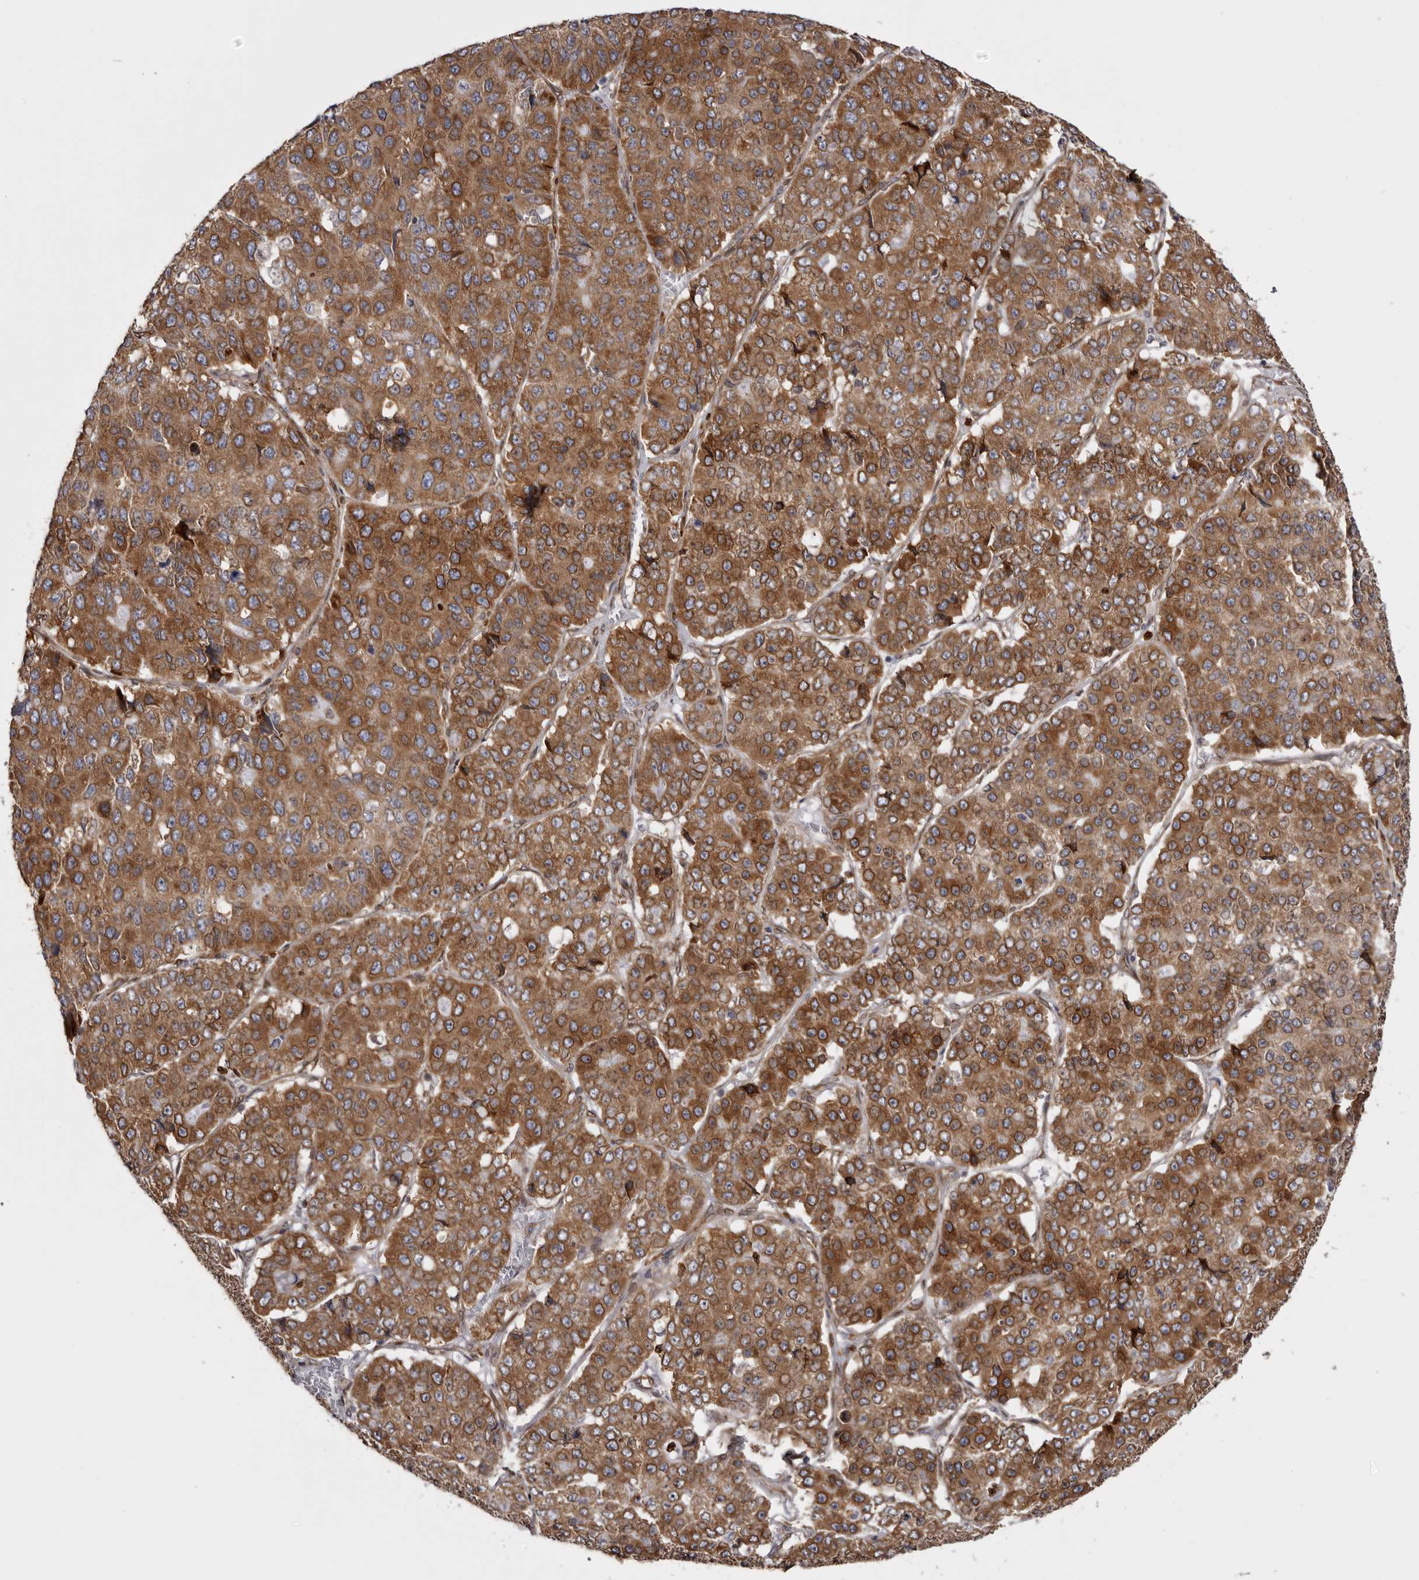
{"staining": {"intensity": "moderate", "quantity": ">75%", "location": "cytoplasmic/membranous"}, "tissue": "pancreatic cancer", "cell_type": "Tumor cells", "image_type": "cancer", "snomed": [{"axis": "morphology", "description": "Adenocarcinoma, NOS"}, {"axis": "topography", "description": "Pancreas"}], "caption": "Immunohistochemical staining of human pancreatic cancer reveals medium levels of moderate cytoplasmic/membranous protein staining in approximately >75% of tumor cells. (DAB = brown stain, brightfield microscopy at high magnification).", "gene": "C4orf3", "patient": {"sex": "male", "age": 50}}